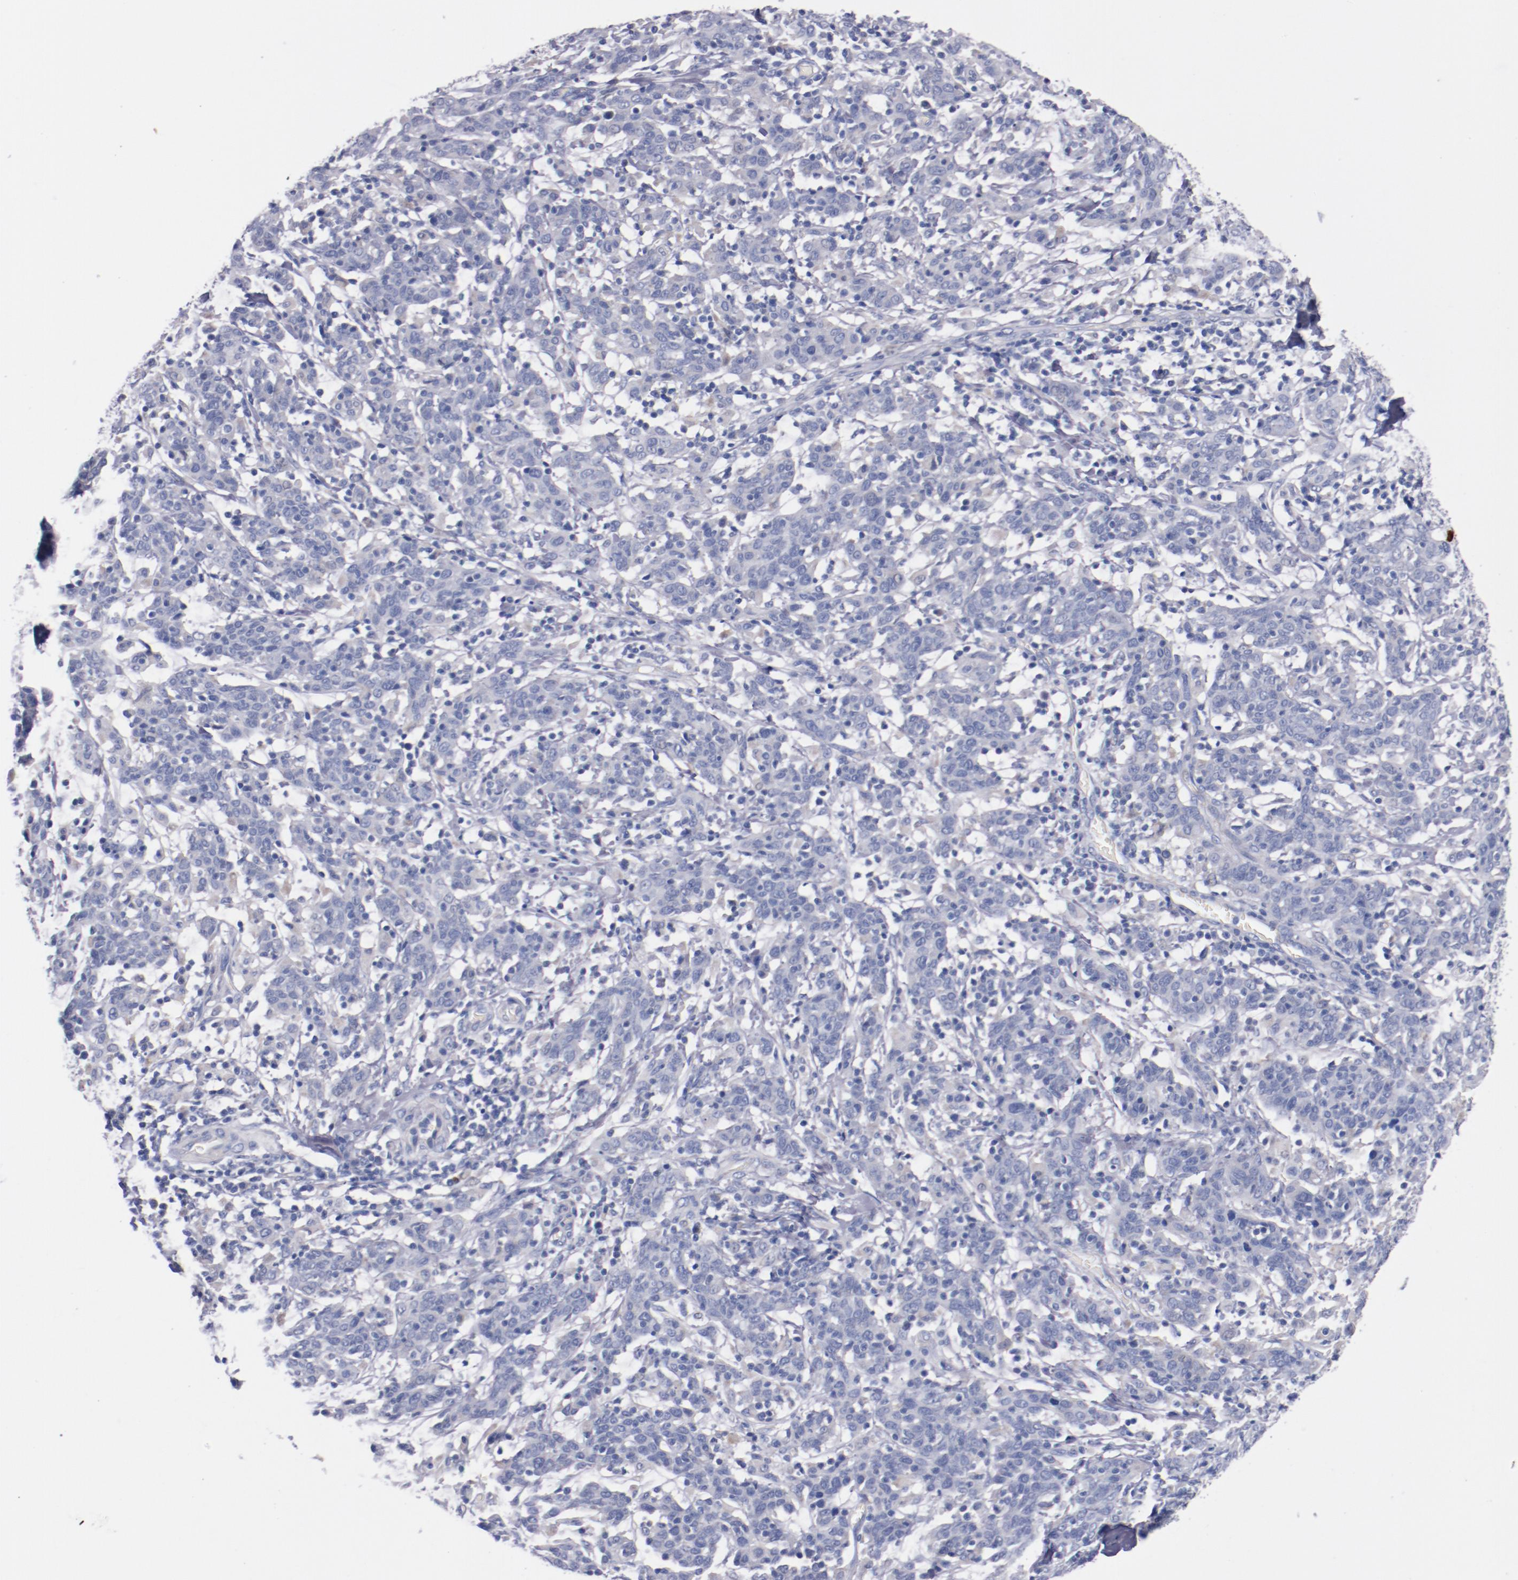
{"staining": {"intensity": "negative", "quantity": "none", "location": "none"}, "tissue": "cervical cancer", "cell_type": "Tumor cells", "image_type": "cancer", "snomed": [{"axis": "morphology", "description": "Normal tissue, NOS"}, {"axis": "morphology", "description": "Squamous cell carcinoma, NOS"}, {"axis": "topography", "description": "Cervix"}], "caption": "Image shows no protein expression in tumor cells of cervical cancer tissue. The staining was performed using DAB (3,3'-diaminobenzidine) to visualize the protein expression in brown, while the nuclei were stained in blue with hematoxylin (Magnification: 20x).", "gene": "CNTNAP2", "patient": {"sex": "female", "age": 67}}